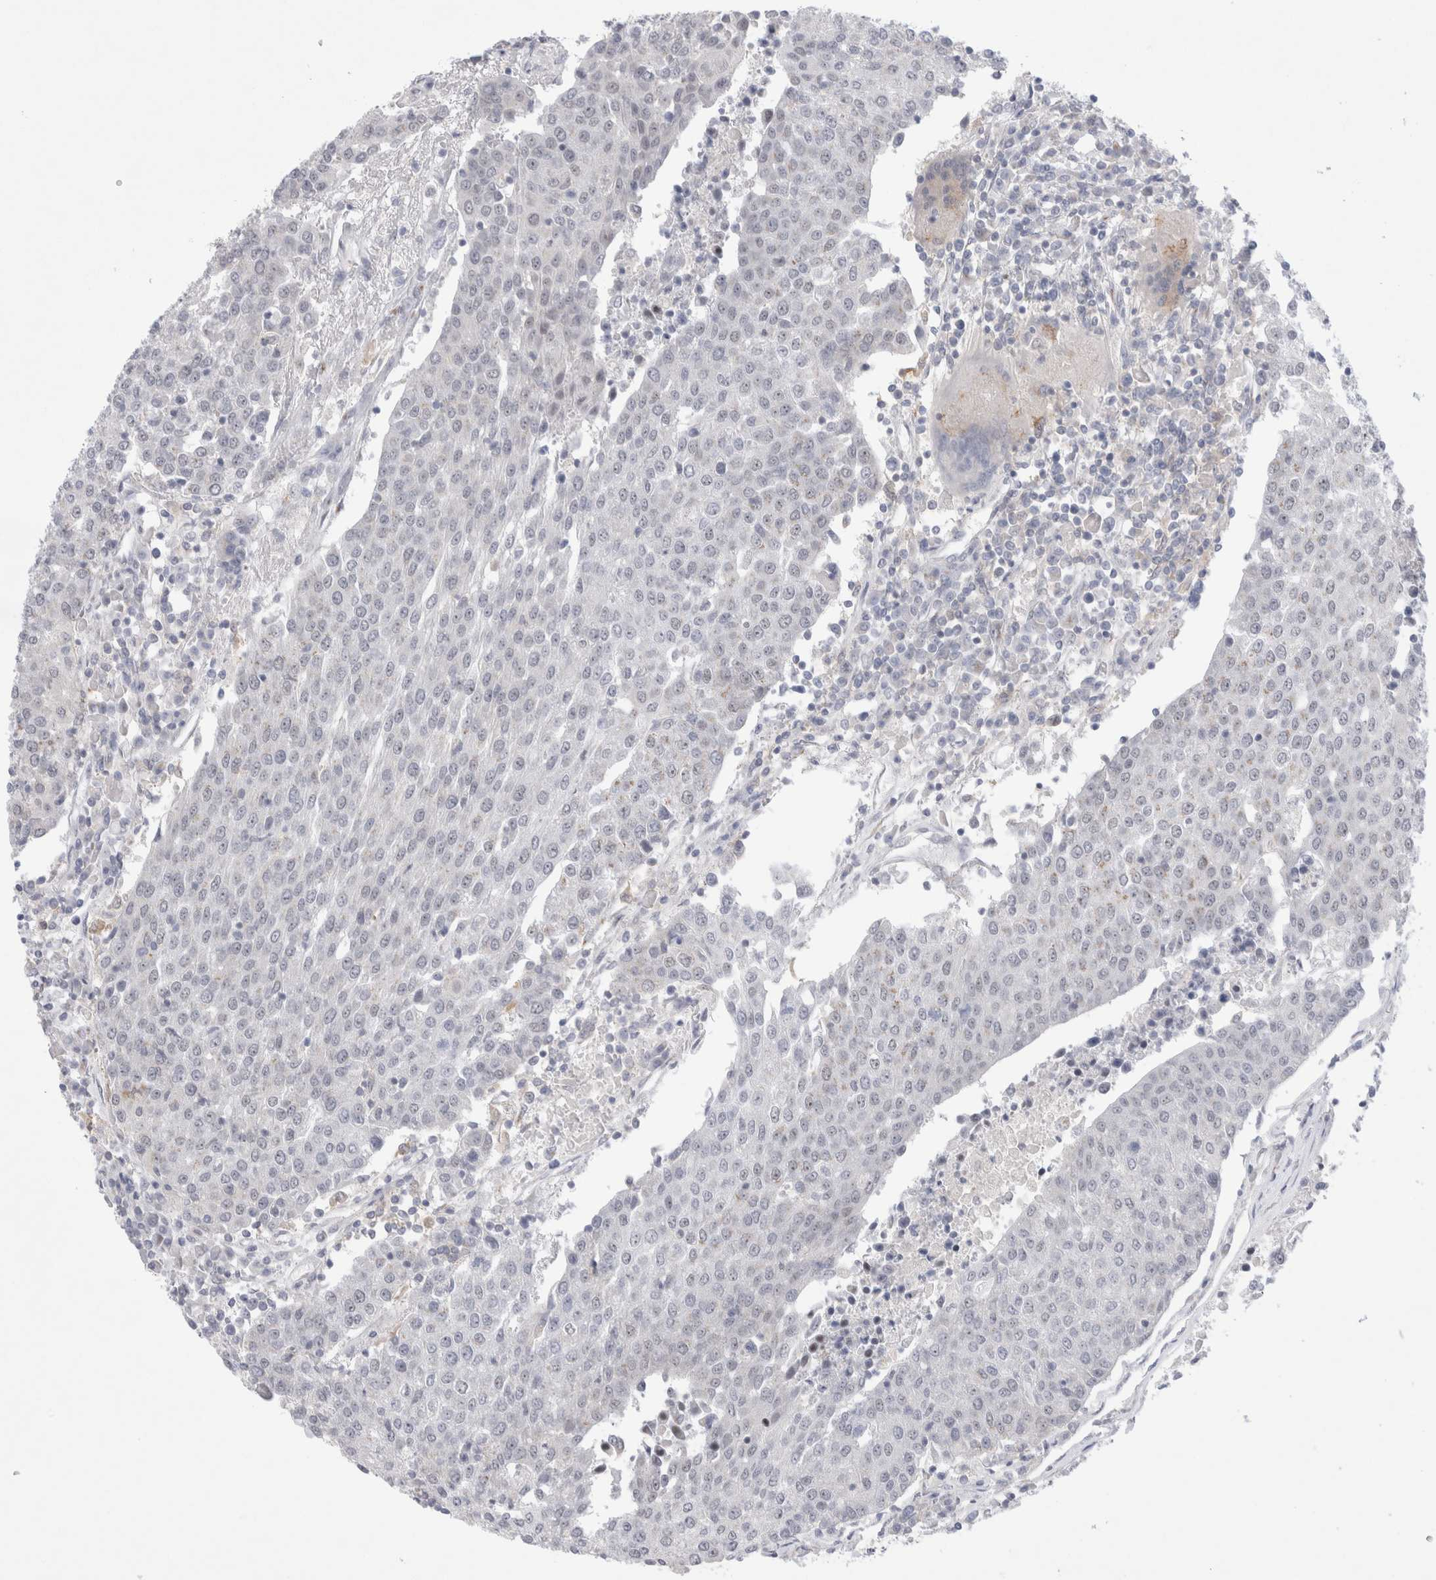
{"staining": {"intensity": "negative", "quantity": "none", "location": "none"}, "tissue": "urothelial cancer", "cell_type": "Tumor cells", "image_type": "cancer", "snomed": [{"axis": "morphology", "description": "Urothelial carcinoma, High grade"}, {"axis": "topography", "description": "Urinary bladder"}], "caption": "The histopathology image reveals no significant expression in tumor cells of urothelial cancer. (DAB immunohistochemistry (IHC) with hematoxylin counter stain).", "gene": "CERS5", "patient": {"sex": "female", "age": 85}}